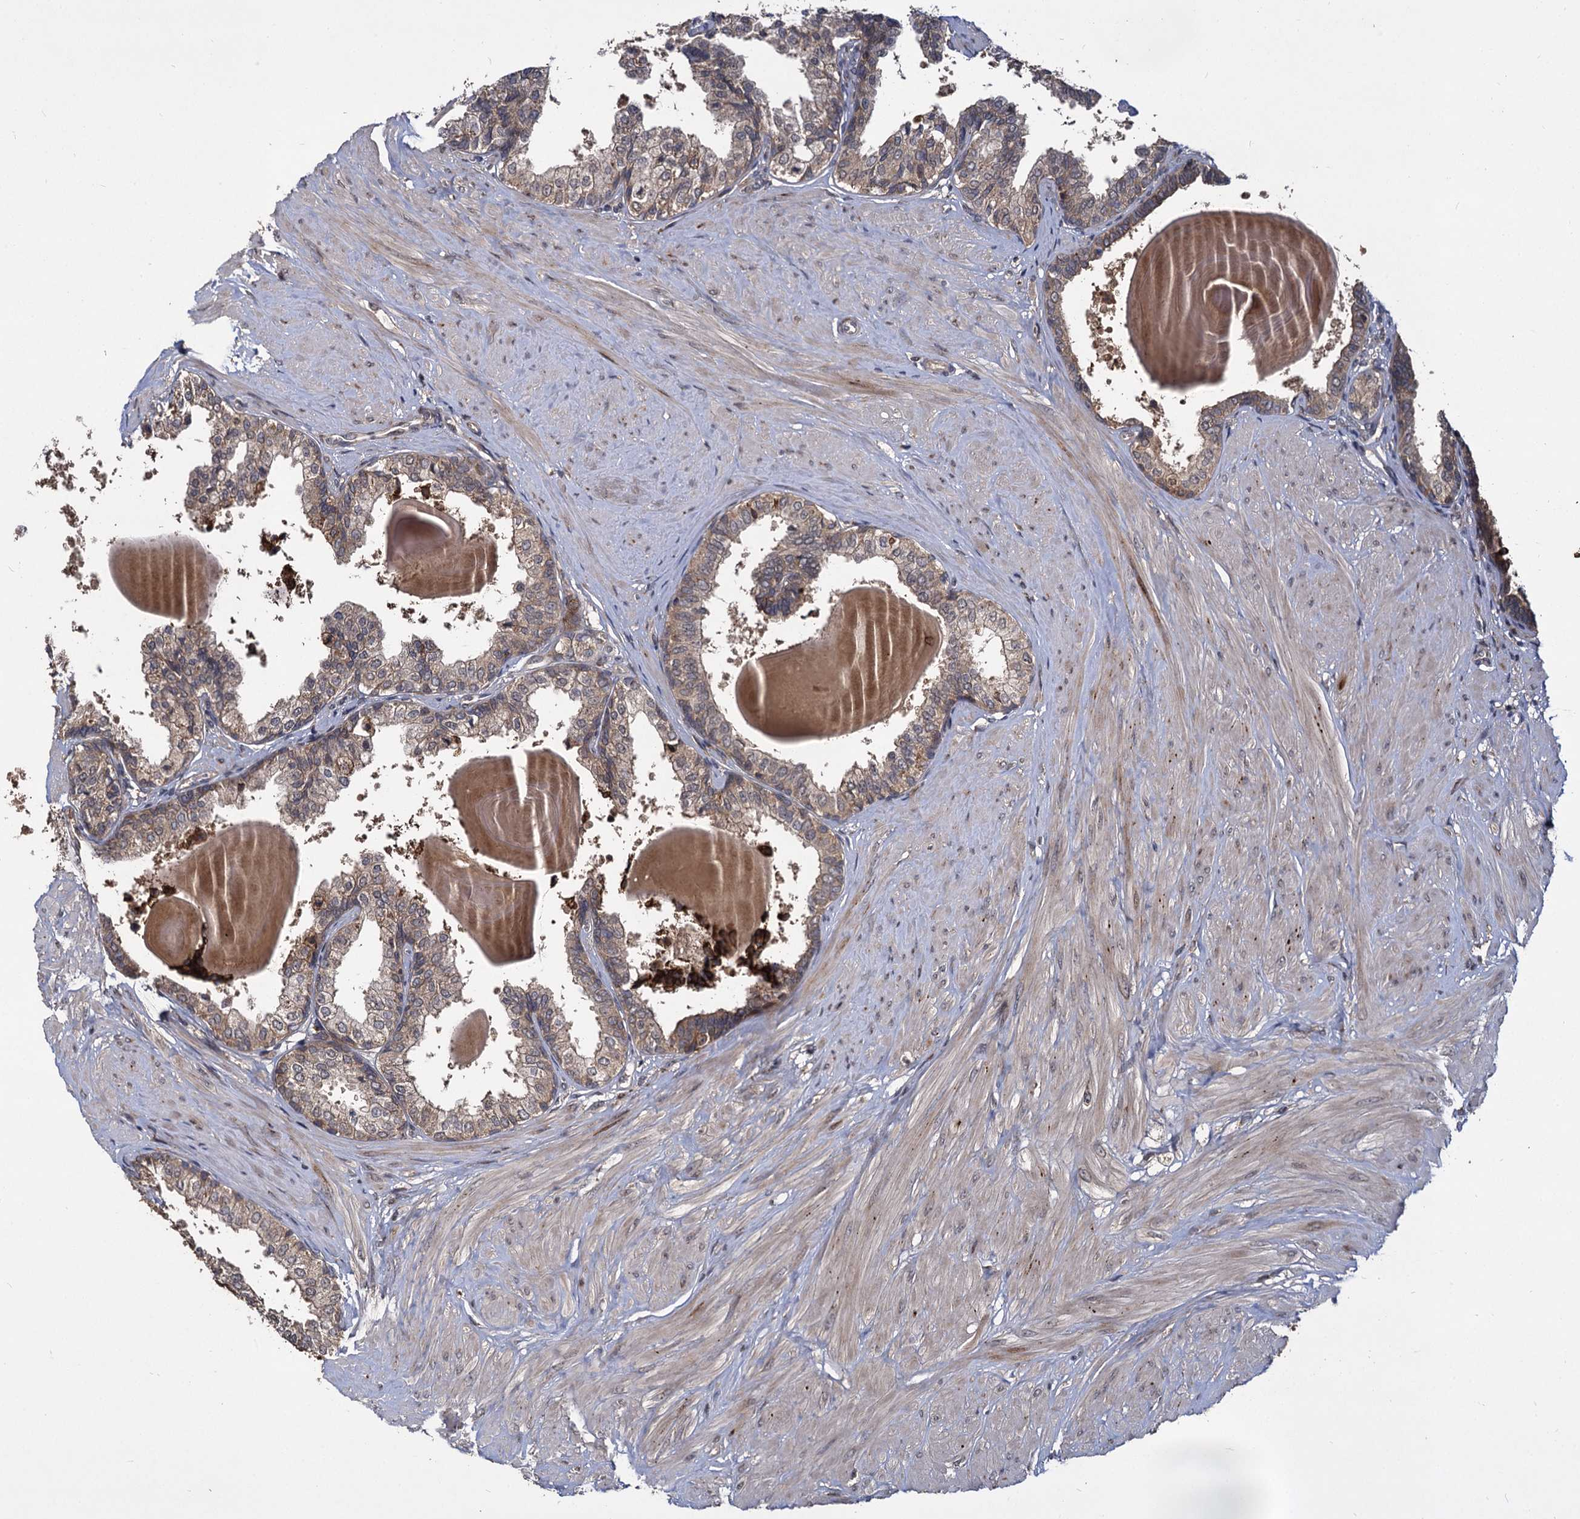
{"staining": {"intensity": "moderate", "quantity": "25%-75%", "location": "cytoplasmic/membranous"}, "tissue": "prostate", "cell_type": "Glandular cells", "image_type": "normal", "snomed": [{"axis": "morphology", "description": "Normal tissue, NOS"}, {"axis": "topography", "description": "Prostate"}], "caption": "High-power microscopy captured an immunohistochemistry photomicrograph of benign prostate, revealing moderate cytoplasmic/membranous expression in approximately 25%-75% of glandular cells.", "gene": "INPPL1", "patient": {"sex": "male", "age": 48}}